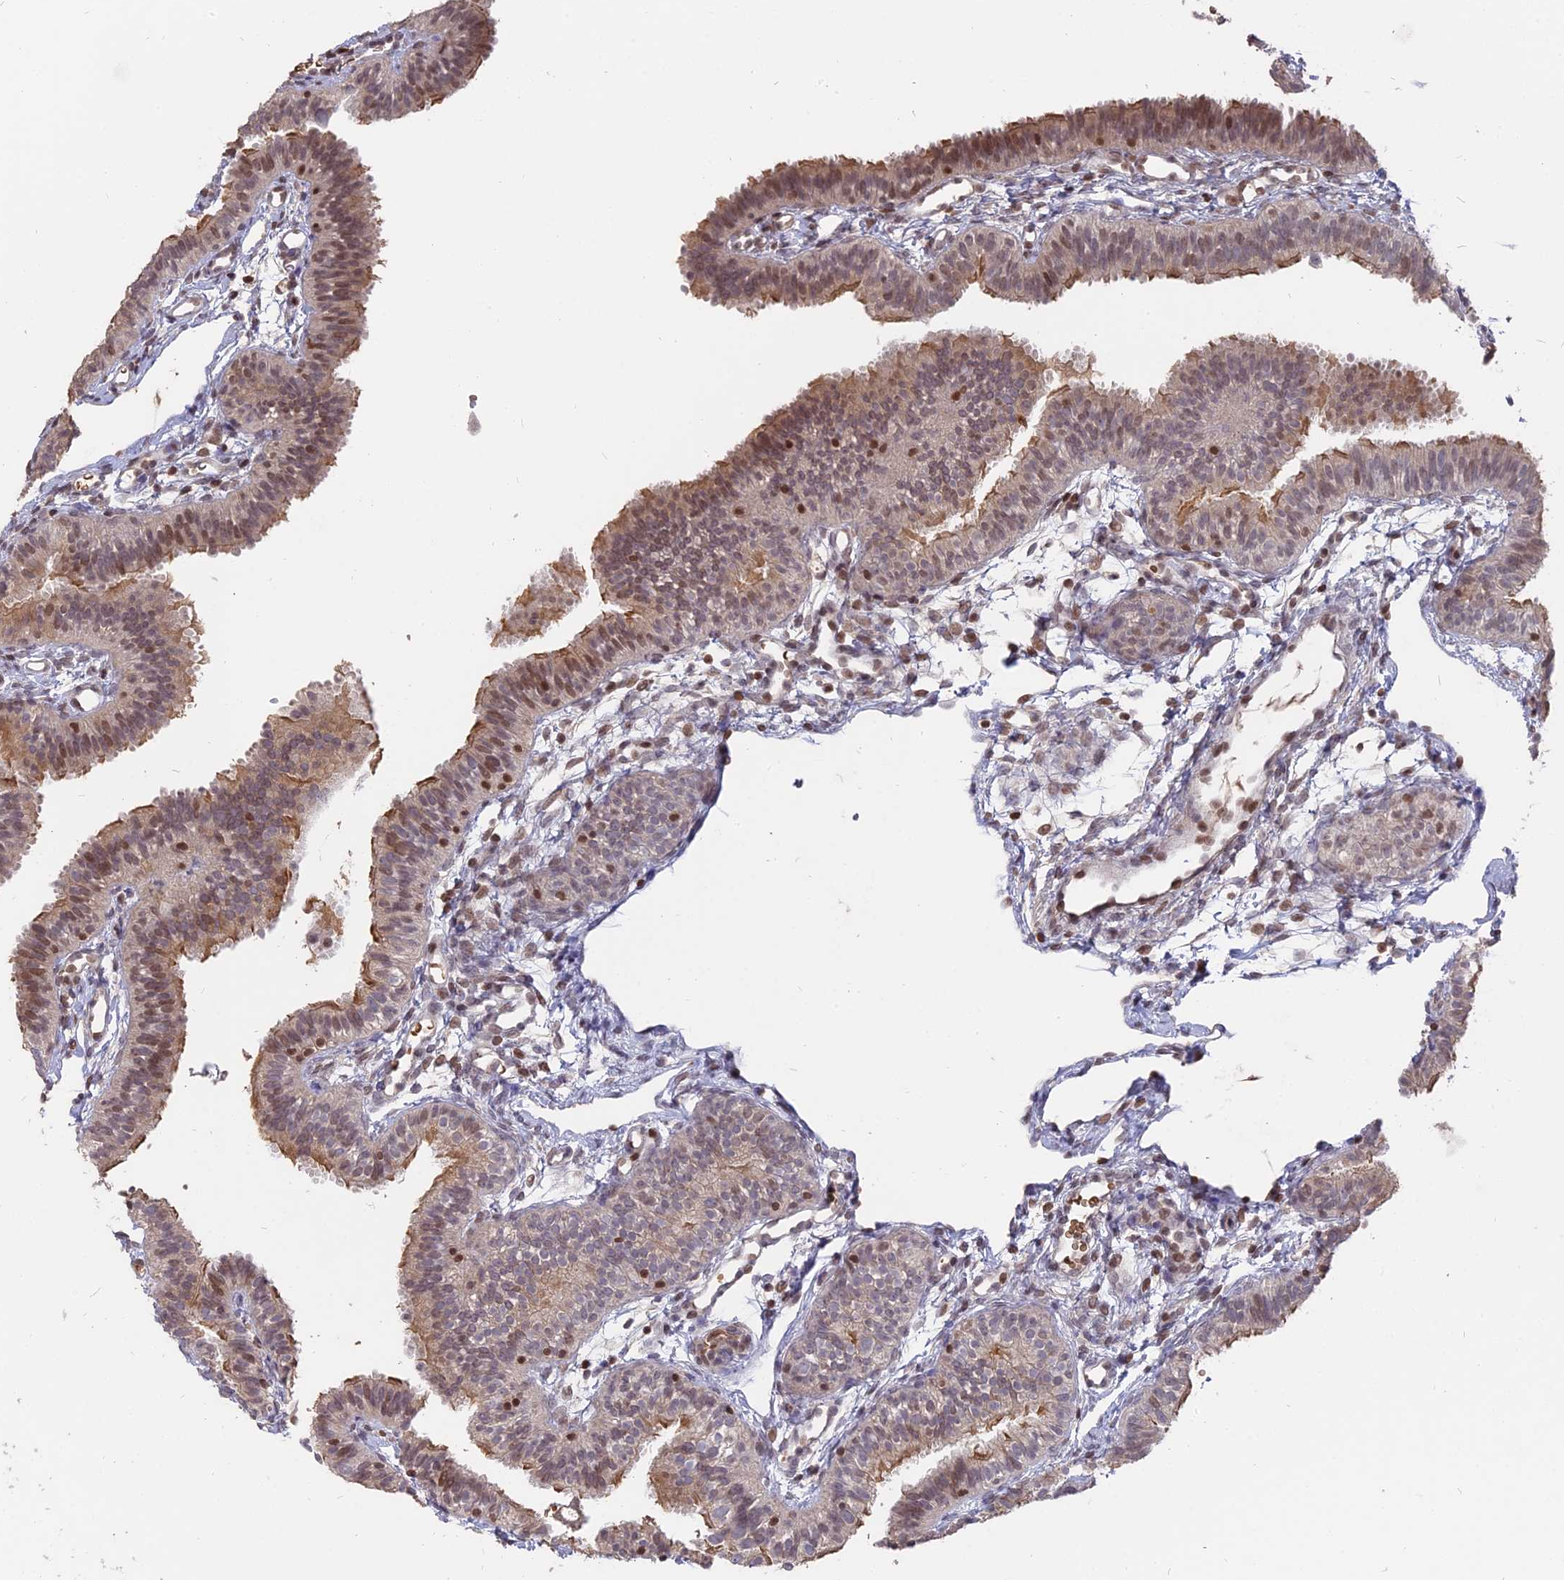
{"staining": {"intensity": "weak", "quantity": "25%-75%", "location": "cytoplasmic/membranous,nuclear"}, "tissue": "fallopian tube", "cell_type": "Glandular cells", "image_type": "normal", "snomed": [{"axis": "morphology", "description": "Normal tissue, NOS"}, {"axis": "topography", "description": "Fallopian tube"}], "caption": "Immunohistochemistry photomicrograph of benign fallopian tube: fallopian tube stained using immunohistochemistry exhibits low levels of weak protein expression localized specifically in the cytoplasmic/membranous,nuclear of glandular cells, appearing as a cytoplasmic/membranous,nuclear brown color.", "gene": "NR1H3", "patient": {"sex": "female", "age": 35}}